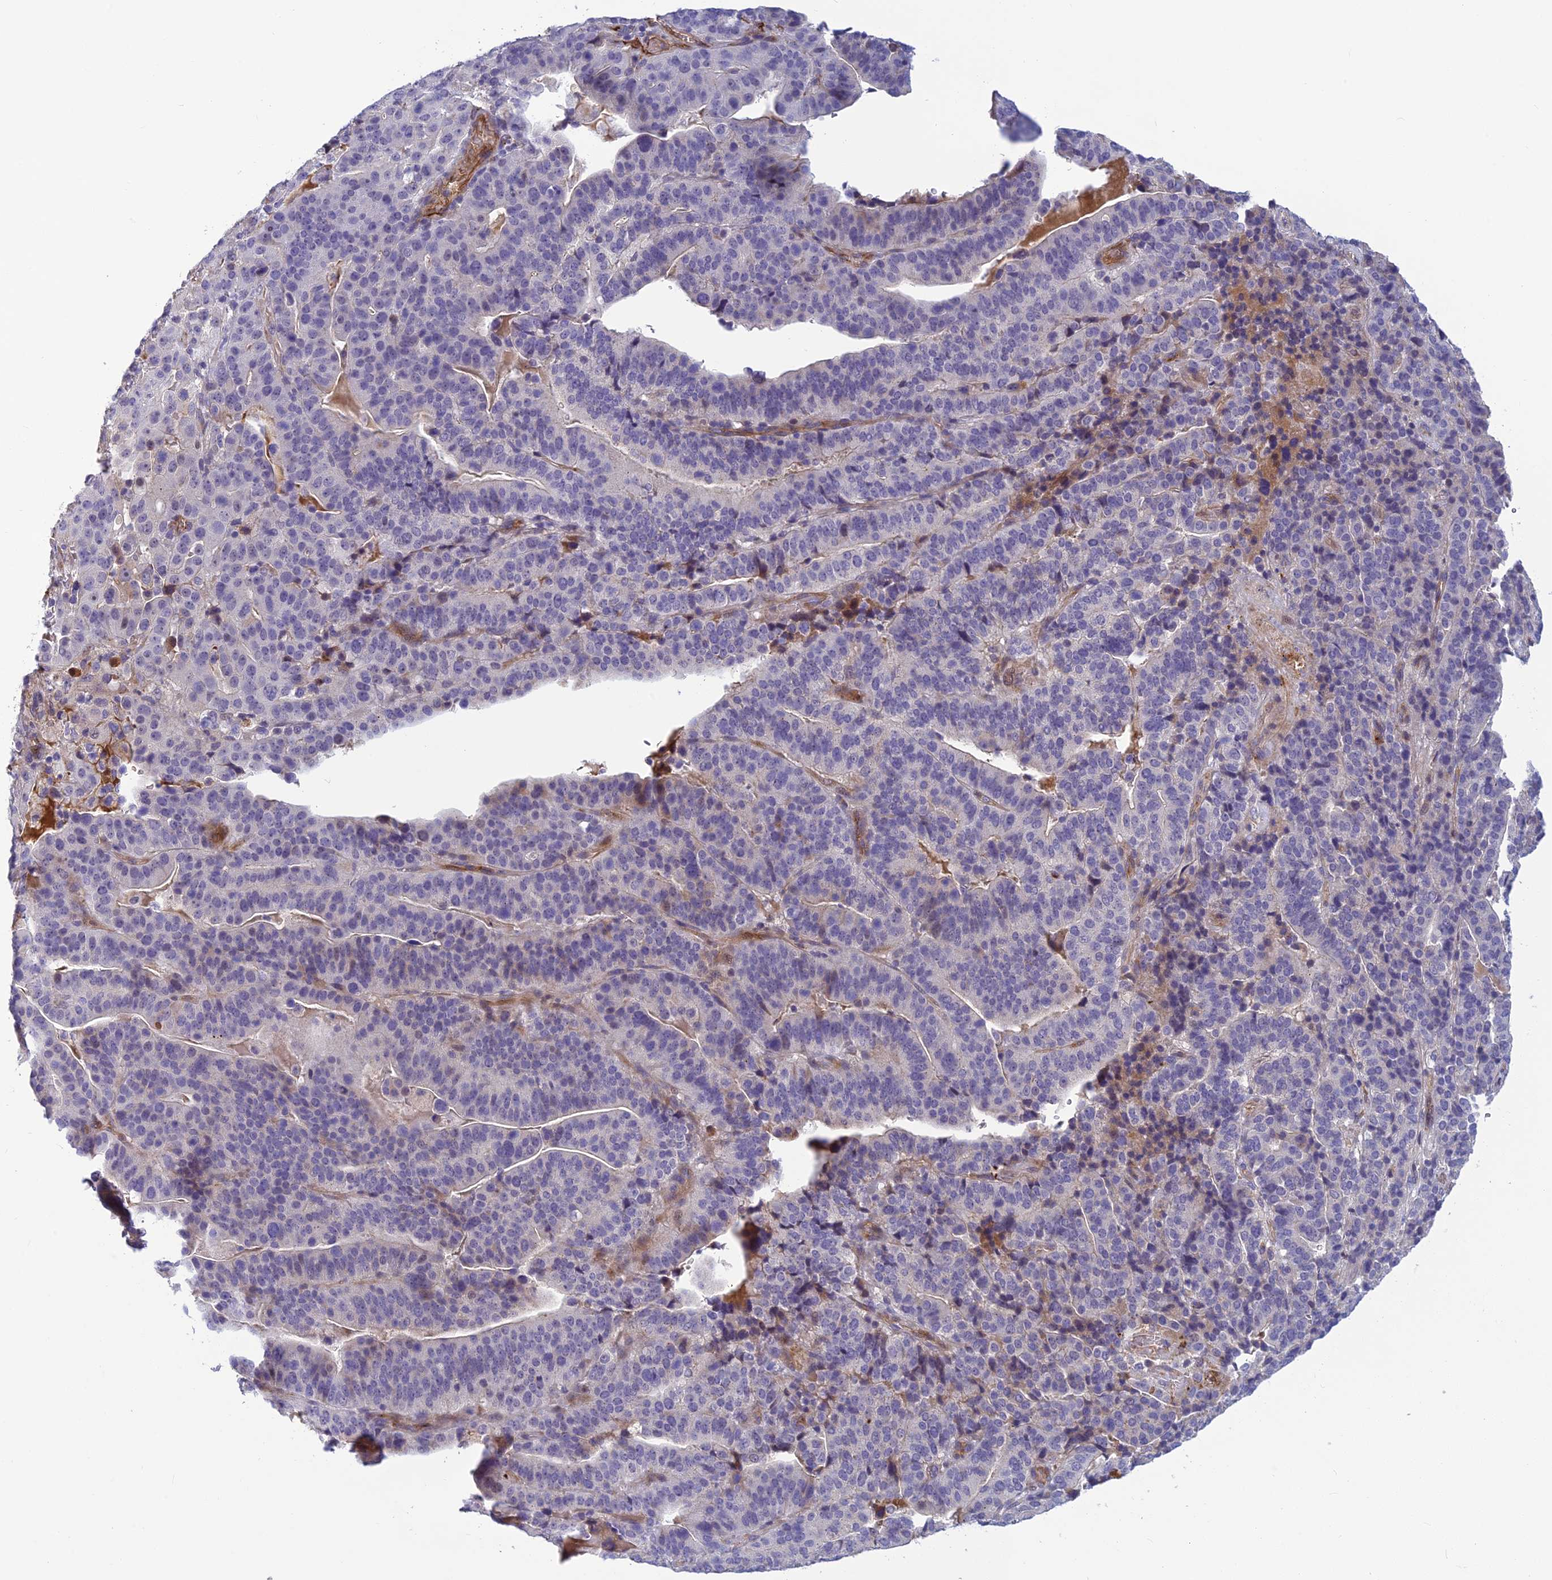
{"staining": {"intensity": "weak", "quantity": "<25%", "location": "cytoplasmic/membranous"}, "tissue": "stomach cancer", "cell_type": "Tumor cells", "image_type": "cancer", "snomed": [{"axis": "morphology", "description": "Adenocarcinoma, NOS"}, {"axis": "topography", "description": "Stomach"}], "caption": "Immunohistochemical staining of stomach cancer reveals no significant expression in tumor cells.", "gene": "CLEC11A", "patient": {"sex": "male", "age": 48}}